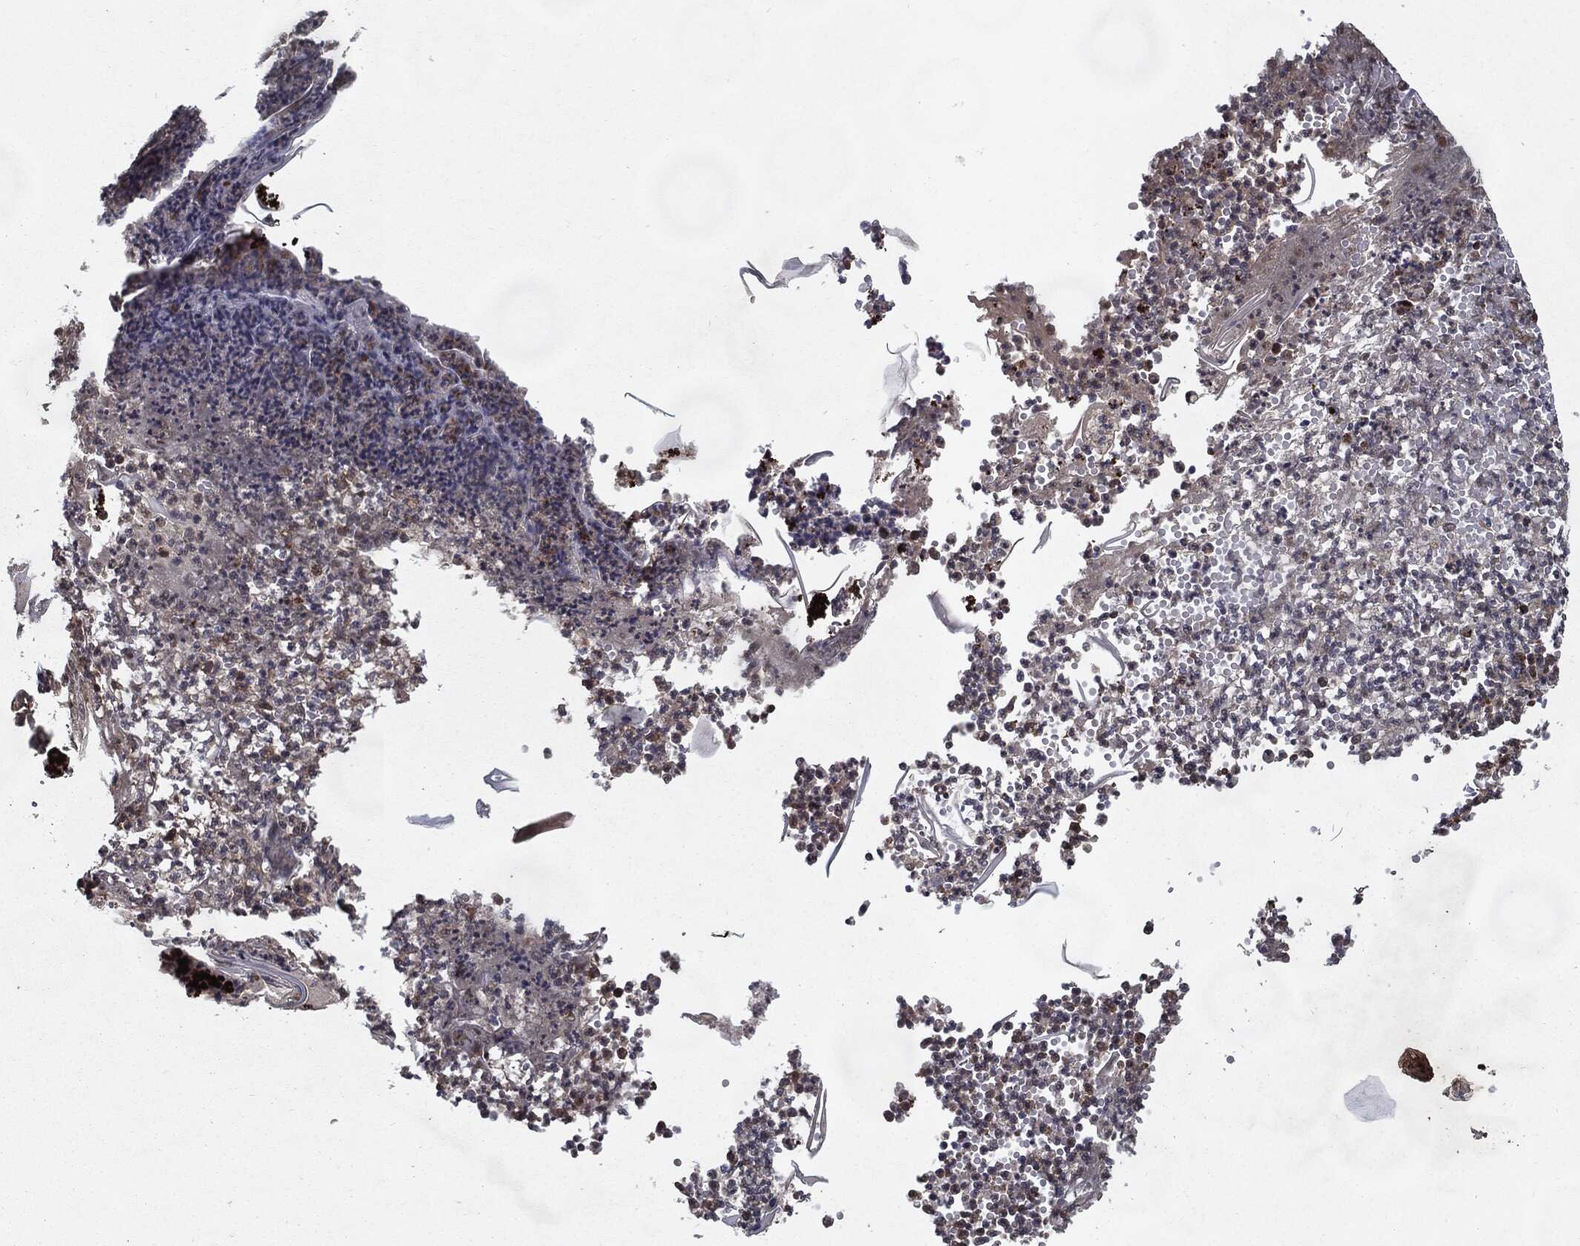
{"staining": {"intensity": "weak", "quantity": "<25%", "location": "cytoplasmic/membranous"}, "tissue": "skin cancer", "cell_type": "Tumor cells", "image_type": "cancer", "snomed": [{"axis": "morphology", "description": "Normal tissue, NOS"}, {"axis": "morphology", "description": "Squamous cell carcinoma, NOS"}, {"axis": "topography", "description": "Skin"}], "caption": "IHC micrograph of squamous cell carcinoma (skin) stained for a protein (brown), which demonstrates no positivity in tumor cells.", "gene": "HDAC5", "patient": {"sex": "male", "age": 79}}